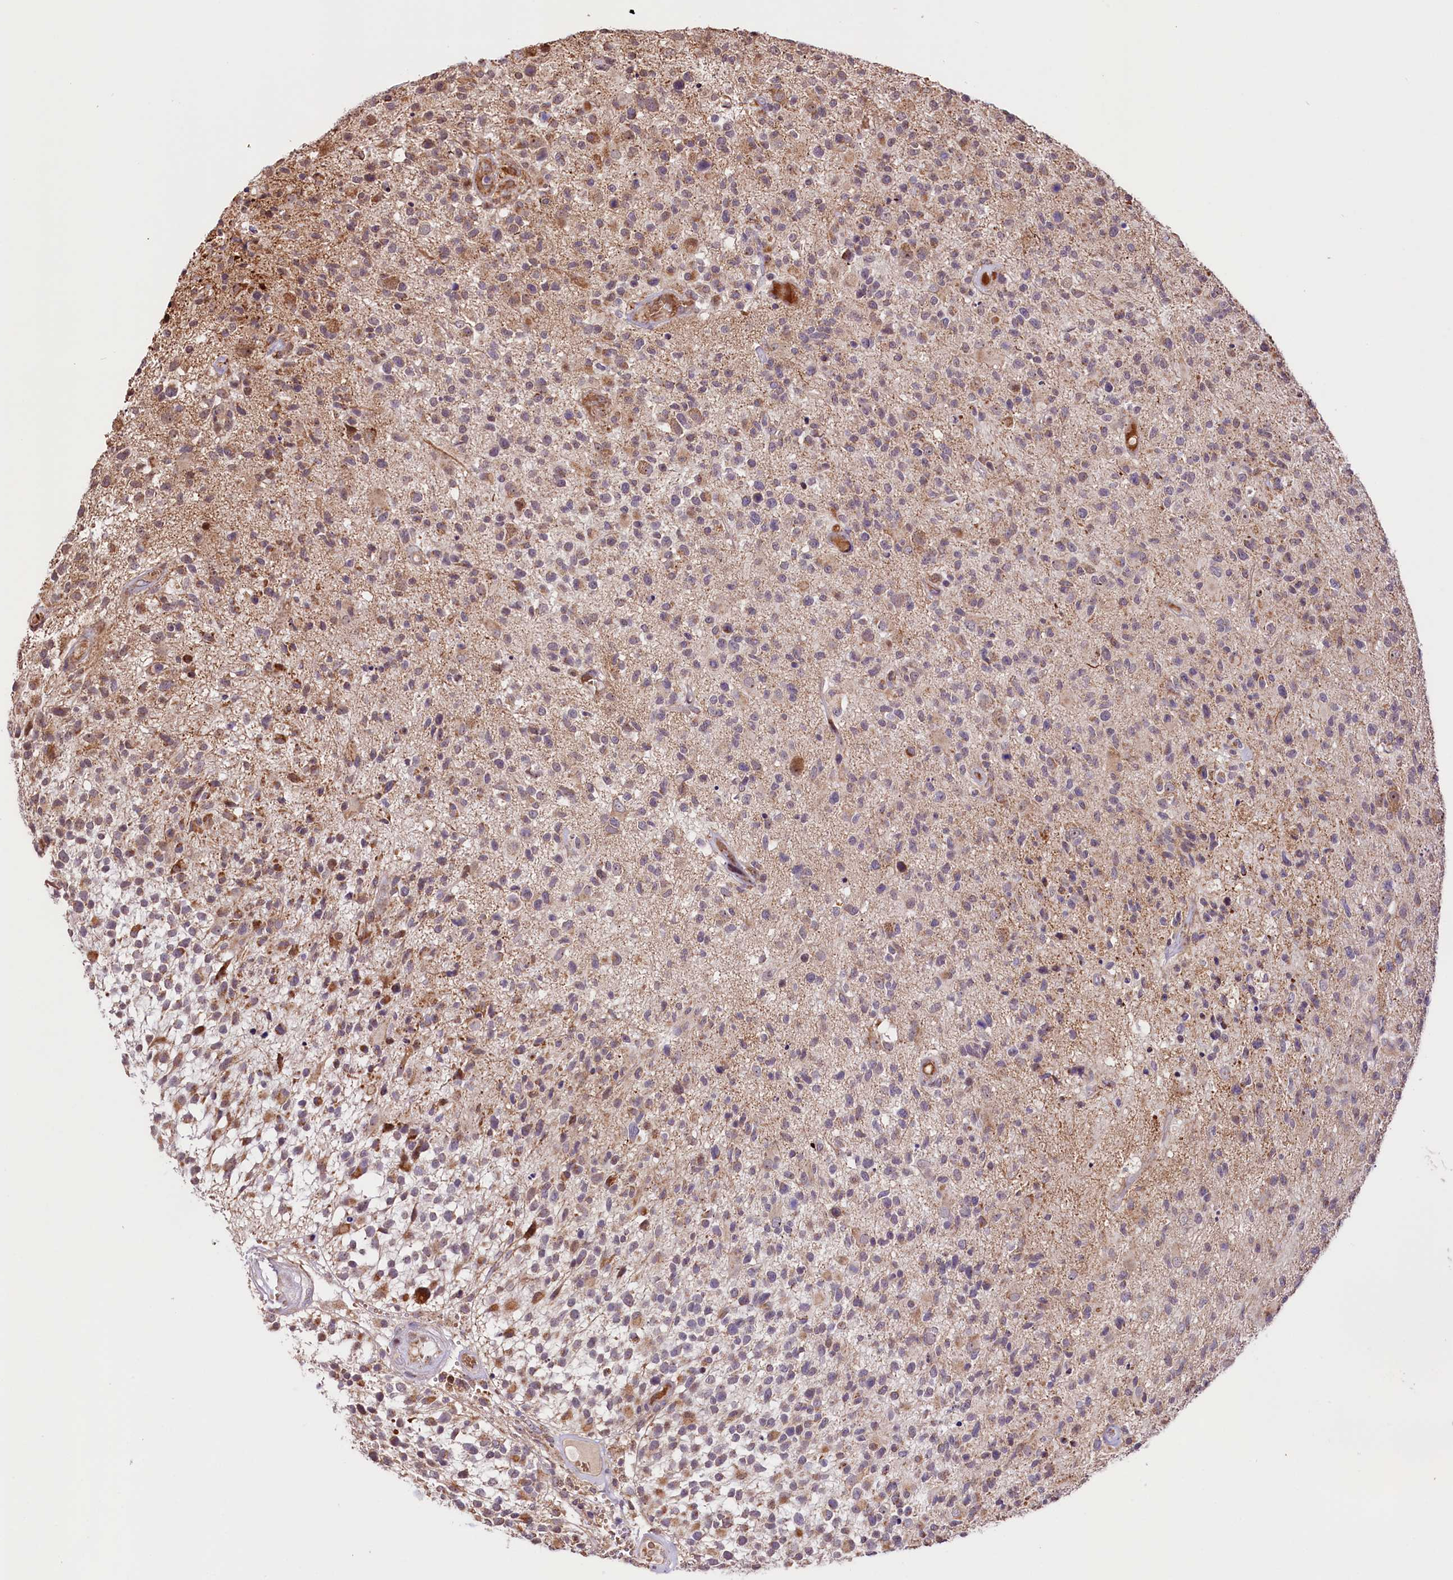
{"staining": {"intensity": "weak", "quantity": "25%-75%", "location": "cytoplasmic/membranous"}, "tissue": "glioma", "cell_type": "Tumor cells", "image_type": "cancer", "snomed": [{"axis": "morphology", "description": "Glioma, malignant, High grade"}, {"axis": "morphology", "description": "Glioblastoma, NOS"}, {"axis": "topography", "description": "Brain"}], "caption": "Immunohistochemistry (IHC) staining of malignant high-grade glioma, which displays low levels of weak cytoplasmic/membranous expression in about 25%-75% of tumor cells indicating weak cytoplasmic/membranous protein staining. The staining was performed using DAB (brown) for protein detection and nuclei were counterstained in hematoxylin (blue).", "gene": "ST7", "patient": {"sex": "male", "age": 60}}